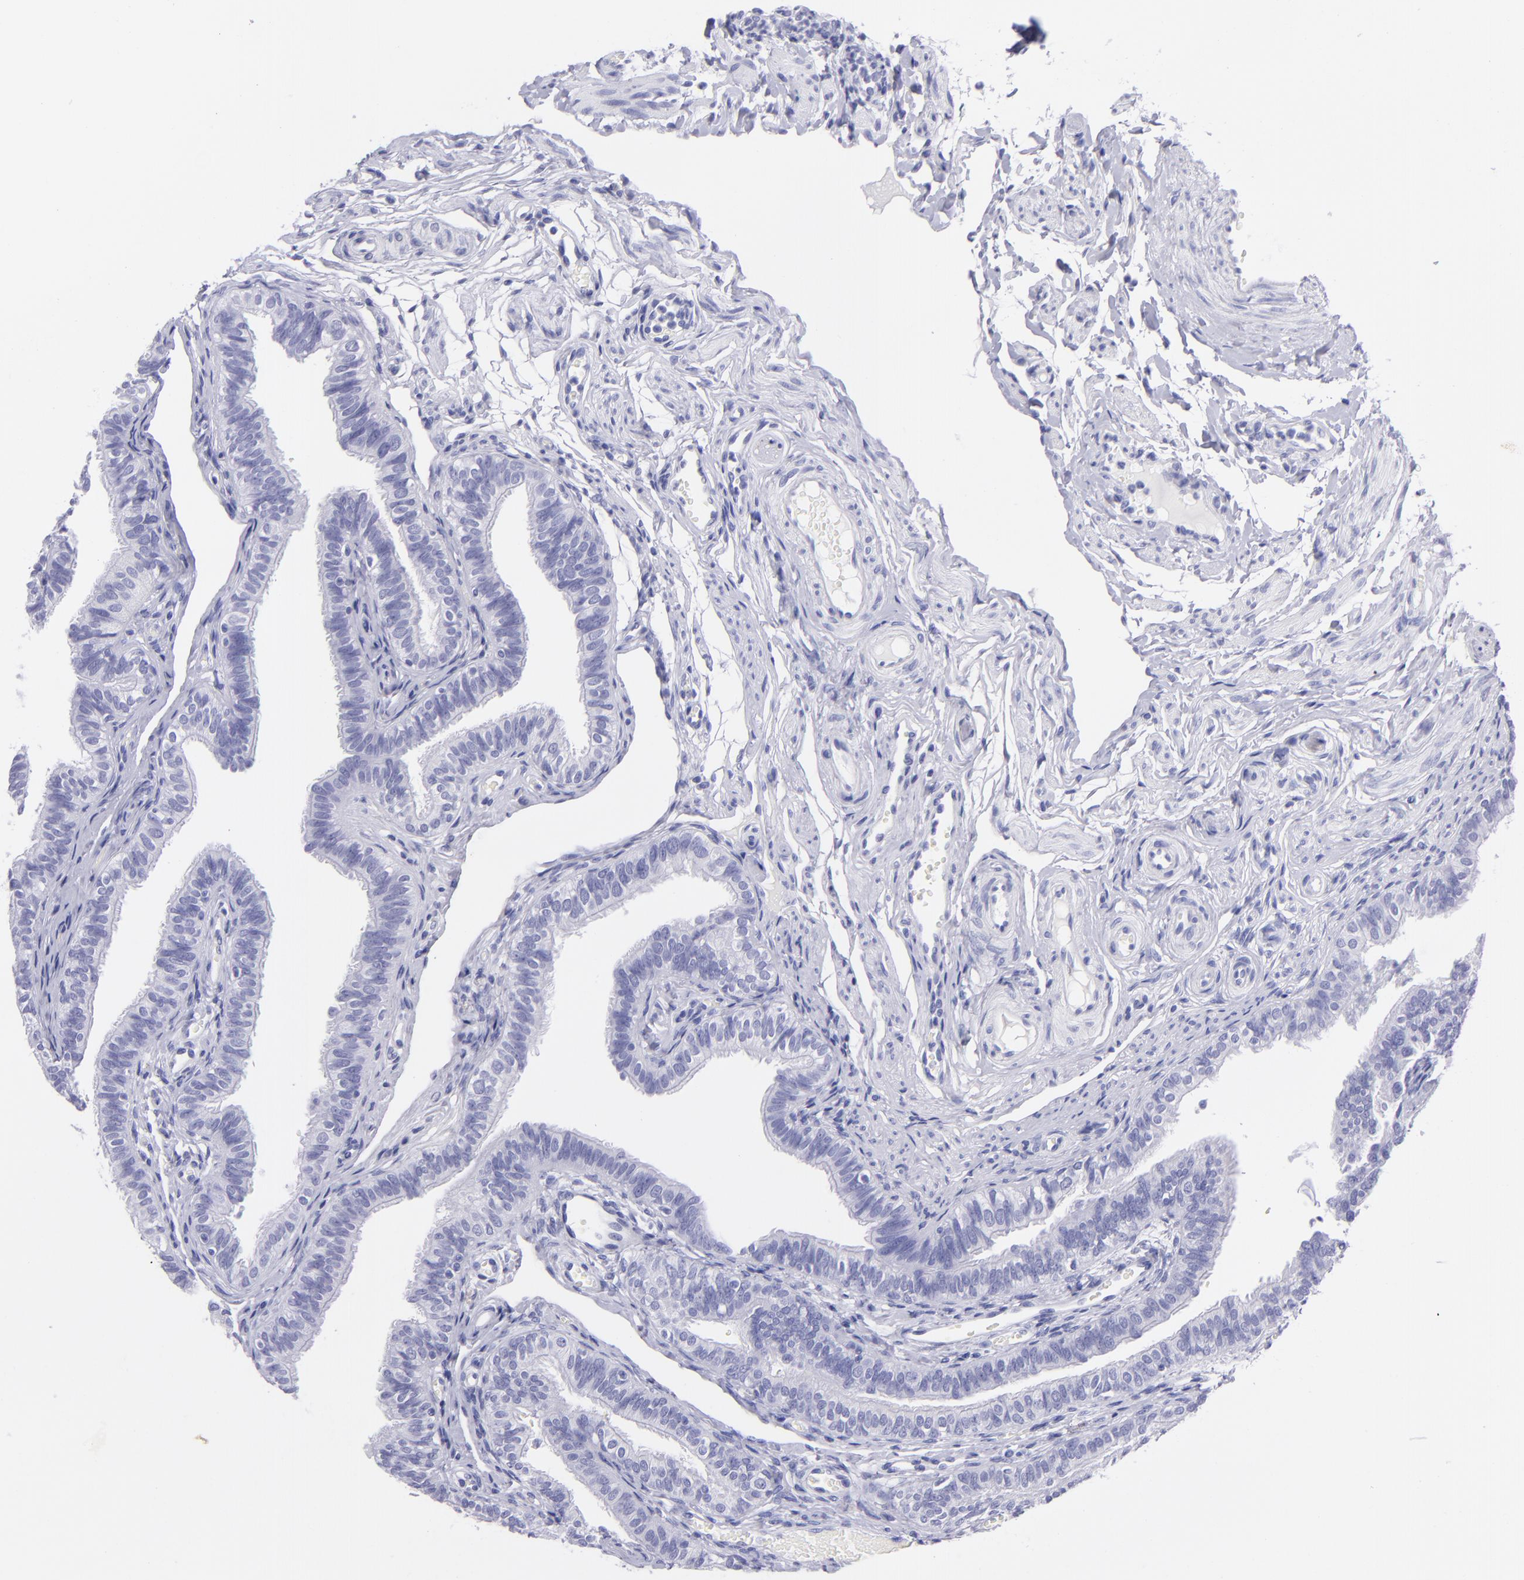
{"staining": {"intensity": "negative", "quantity": "none", "location": "none"}, "tissue": "fallopian tube", "cell_type": "Glandular cells", "image_type": "normal", "snomed": [{"axis": "morphology", "description": "Normal tissue, NOS"}, {"axis": "morphology", "description": "Dermoid, NOS"}, {"axis": "topography", "description": "Fallopian tube"}], "caption": "This is an immunohistochemistry (IHC) micrograph of normal fallopian tube. There is no staining in glandular cells.", "gene": "CNP", "patient": {"sex": "female", "age": 33}}